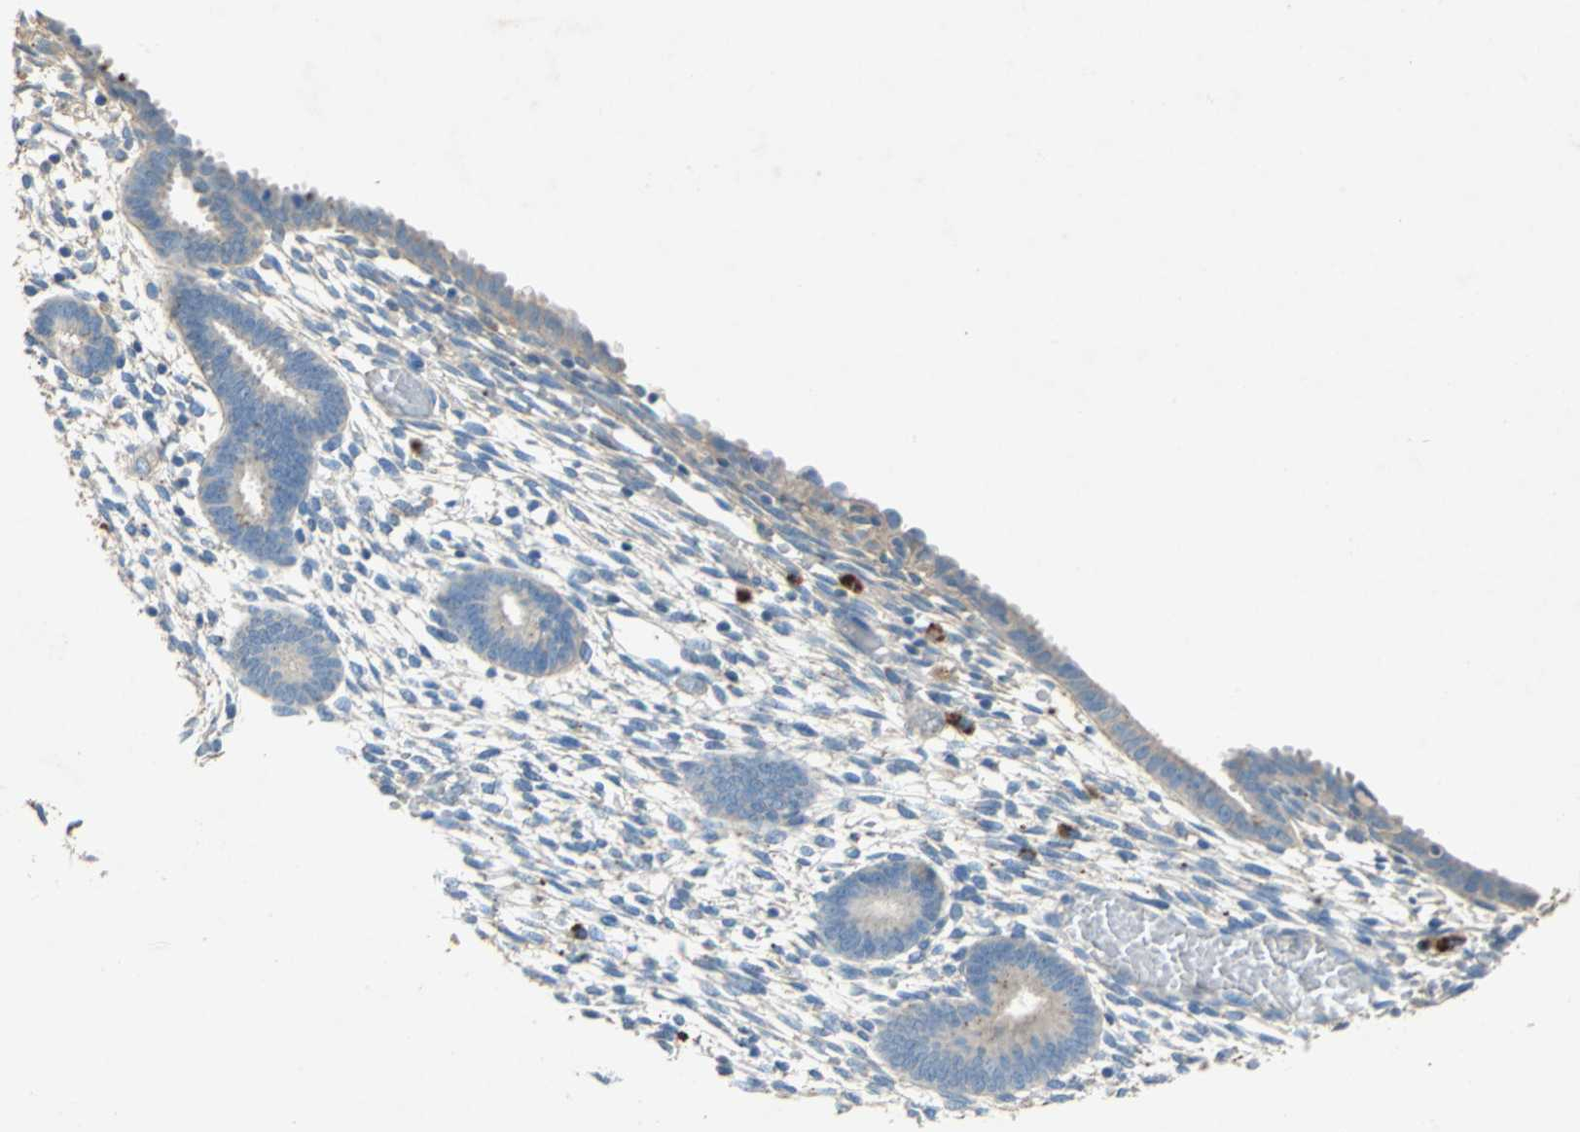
{"staining": {"intensity": "weak", "quantity": "25%-75%", "location": "cytoplasmic/membranous"}, "tissue": "endometrium", "cell_type": "Cells in endometrial stroma", "image_type": "normal", "snomed": [{"axis": "morphology", "description": "Normal tissue, NOS"}, {"axis": "topography", "description": "Endometrium"}], "caption": "Immunohistochemistry histopathology image of benign endometrium: human endometrium stained using immunohistochemistry (IHC) demonstrates low levels of weak protein expression localized specifically in the cytoplasmic/membranous of cells in endometrial stroma, appearing as a cytoplasmic/membranous brown color.", "gene": "ADAMTS5", "patient": {"sex": "female", "age": 57}}